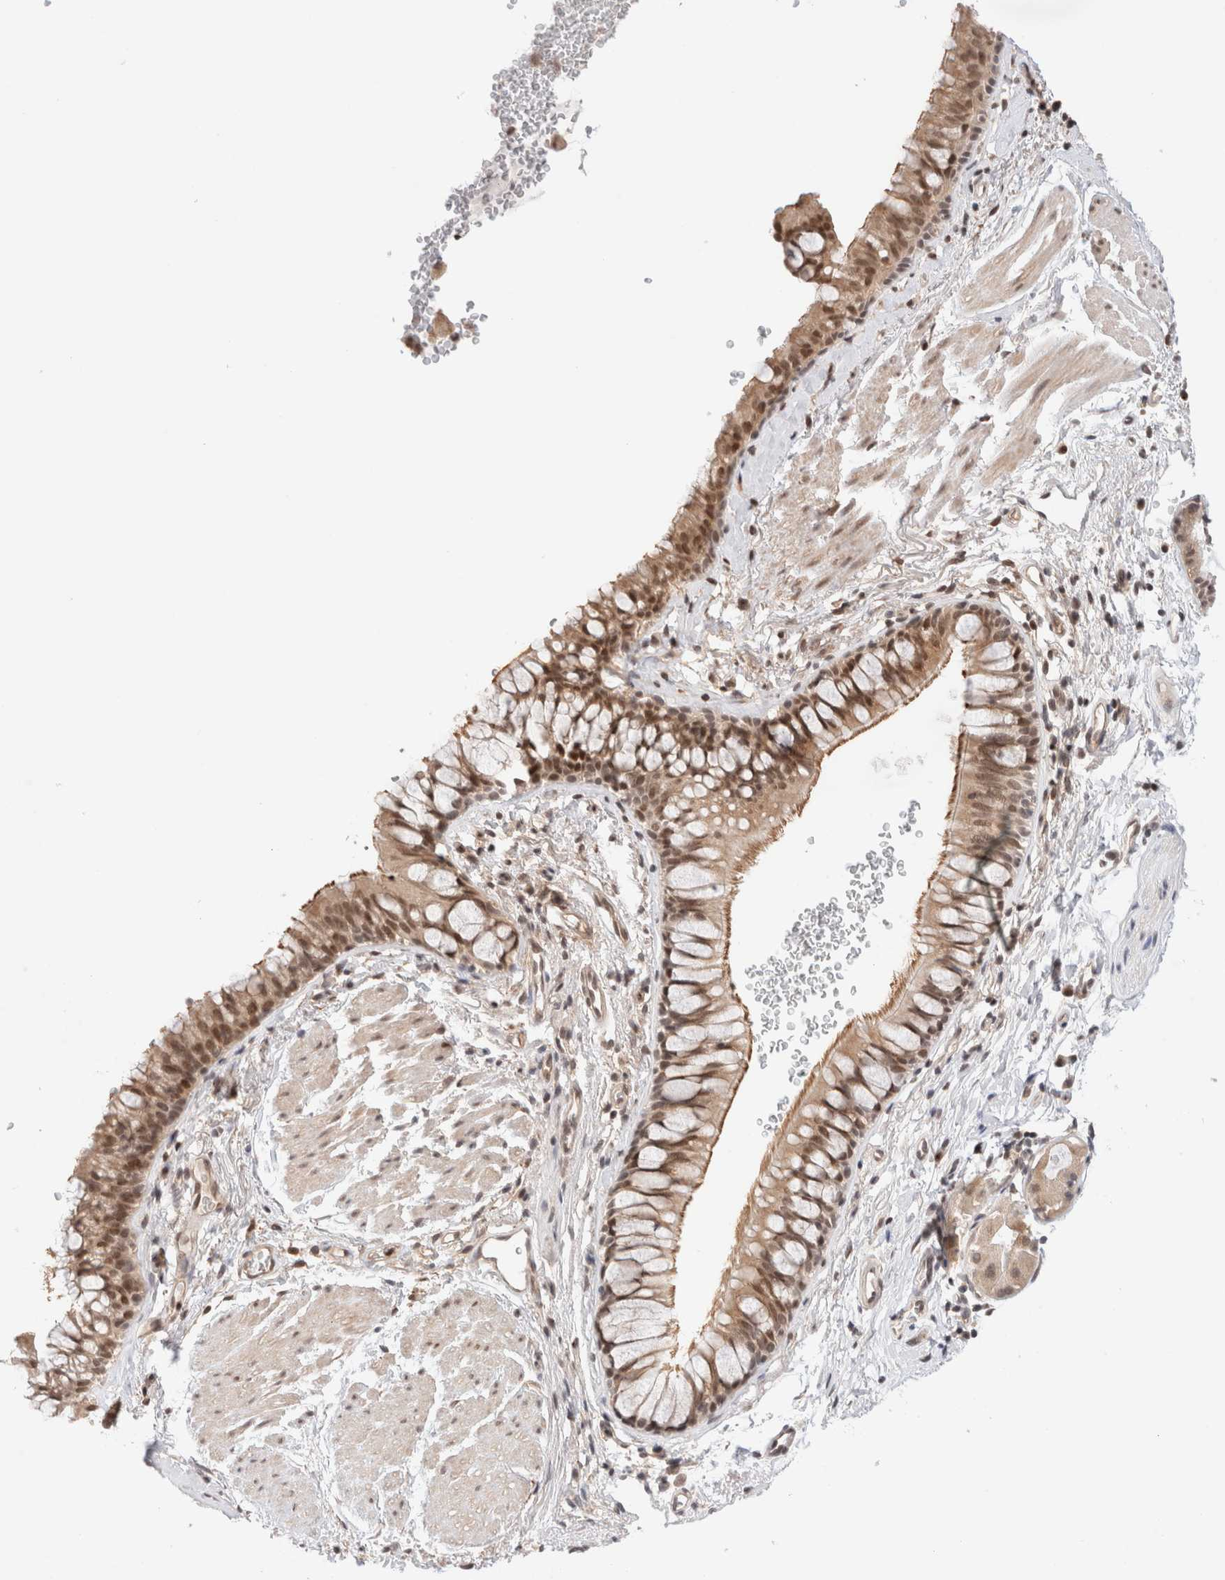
{"staining": {"intensity": "moderate", "quantity": ">75%", "location": "cytoplasmic/membranous,nuclear"}, "tissue": "bronchus", "cell_type": "Respiratory epithelial cells", "image_type": "normal", "snomed": [{"axis": "morphology", "description": "Normal tissue, NOS"}, {"axis": "topography", "description": "Cartilage tissue"}, {"axis": "topography", "description": "Bronchus"}], "caption": "Protein staining by IHC exhibits moderate cytoplasmic/membranous,nuclear positivity in about >75% of respiratory epithelial cells in unremarkable bronchus. The protein is stained brown, and the nuclei are stained in blue (DAB (3,3'-diaminobenzidine) IHC with brightfield microscopy, high magnification).", "gene": "GATAD2A", "patient": {"sex": "female", "age": 53}}